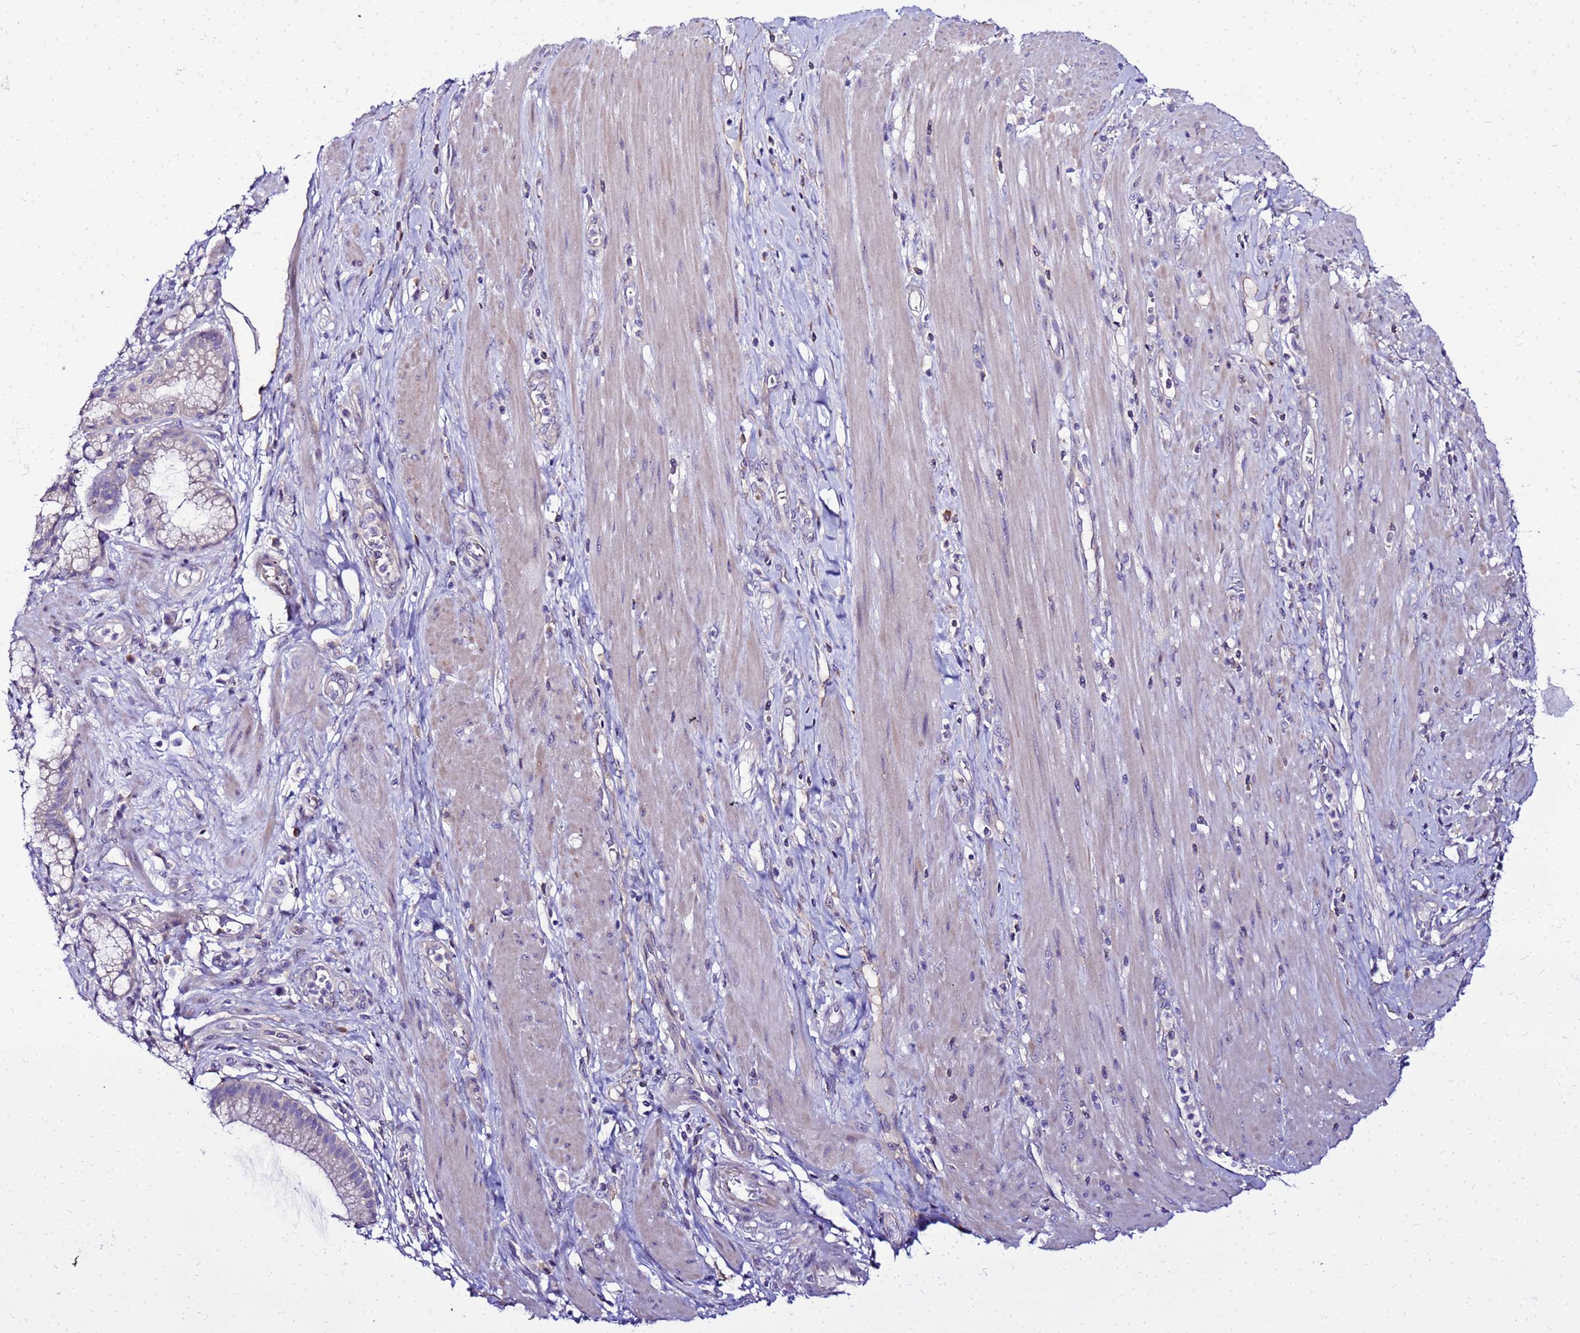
{"staining": {"intensity": "negative", "quantity": "none", "location": "none"}, "tissue": "pancreatic cancer", "cell_type": "Tumor cells", "image_type": "cancer", "snomed": [{"axis": "morphology", "description": "Adenocarcinoma, NOS"}, {"axis": "topography", "description": "Pancreas"}], "caption": "Tumor cells show no significant positivity in pancreatic adenocarcinoma.", "gene": "HERC5", "patient": {"sex": "male", "age": 72}}